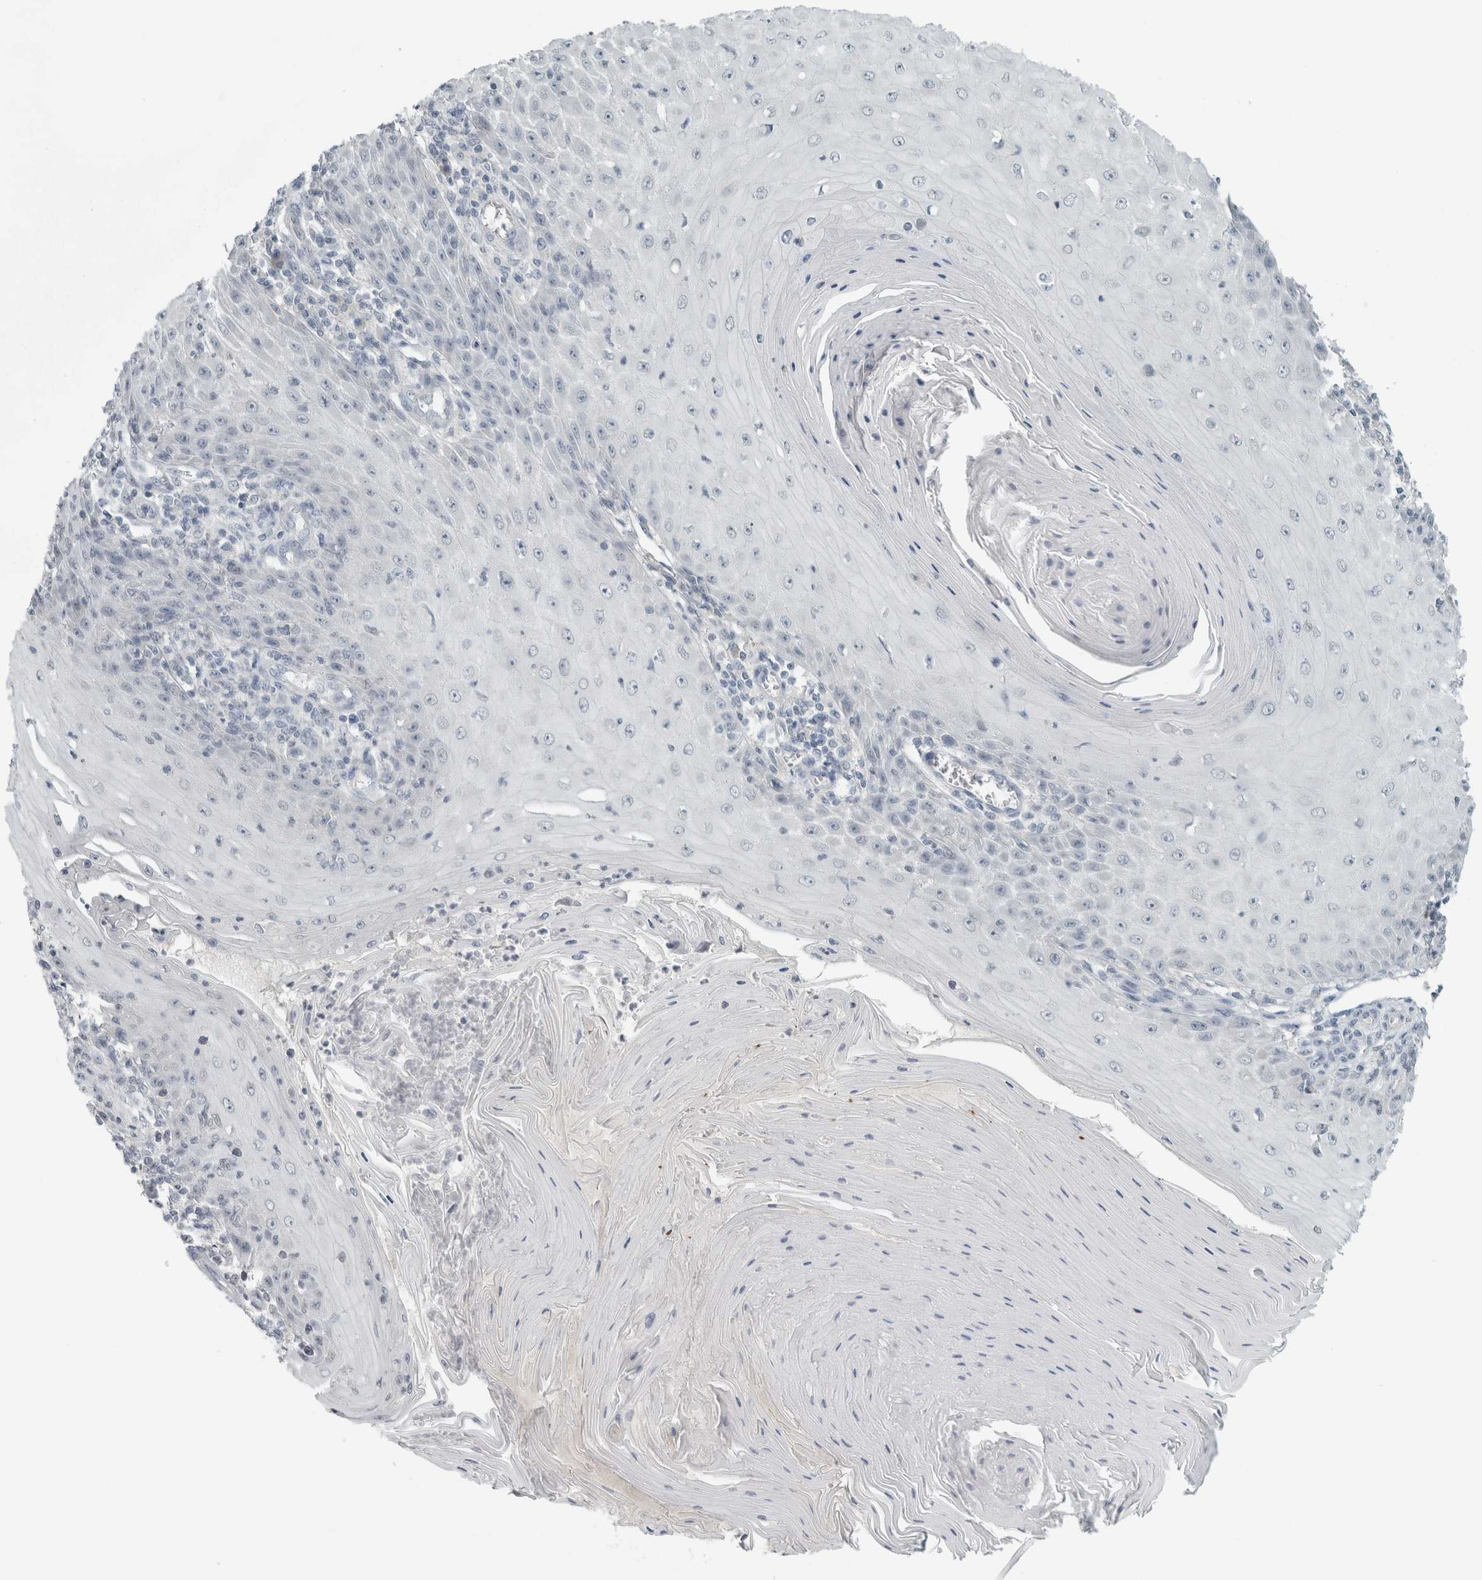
{"staining": {"intensity": "negative", "quantity": "none", "location": "none"}, "tissue": "skin cancer", "cell_type": "Tumor cells", "image_type": "cancer", "snomed": [{"axis": "morphology", "description": "Squamous cell carcinoma, NOS"}, {"axis": "topography", "description": "Skin"}], "caption": "DAB (3,3'-diaminobenzidine) immunohistochemical staining of skin cancer demonstrates no significant staining in tumor cells.", "gene": "TRIT1", "patient": {"sex": "female", "age": 73}}